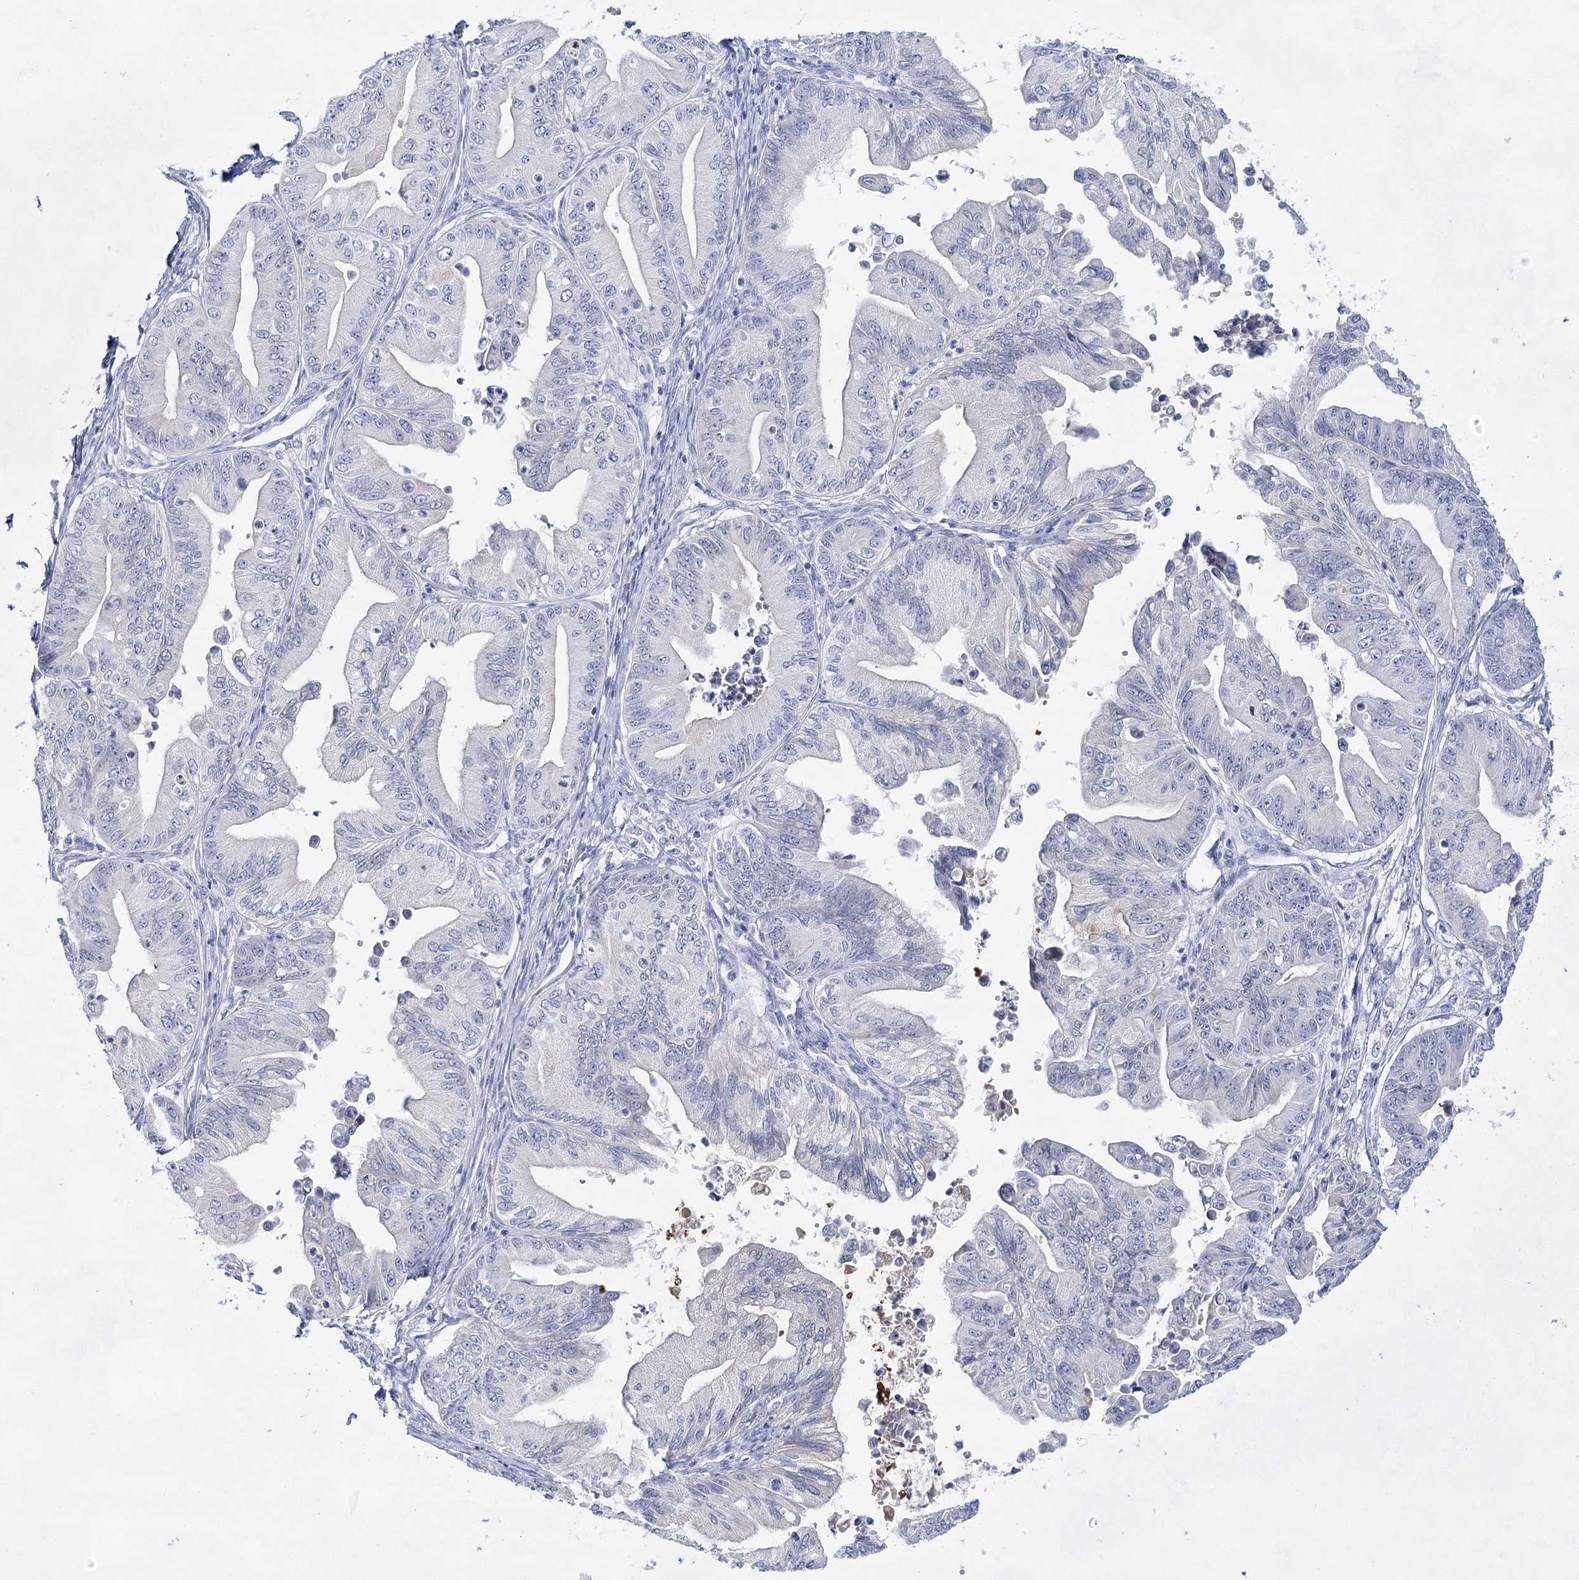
{"staining": {"intensity": "weak", "quantity": "<25%", "location": "cytoplasmic/membranous"}, "tissue": "ovarian cancer", "cell_type": "Tumor cells", "image_type": "cancer", "snomed": [{"axis": "morphology", "description": "Cystadenocarcinoma, mucinous, NOS"}, {"axis": "topography", "description": "Ovary"}], "caption": "Immunohistochemical staining of ovarian cancer demonstrates no significant positivity in tumor cells.", "gene": "BPHL", "patient": {"sex": "female", "age": 71}}